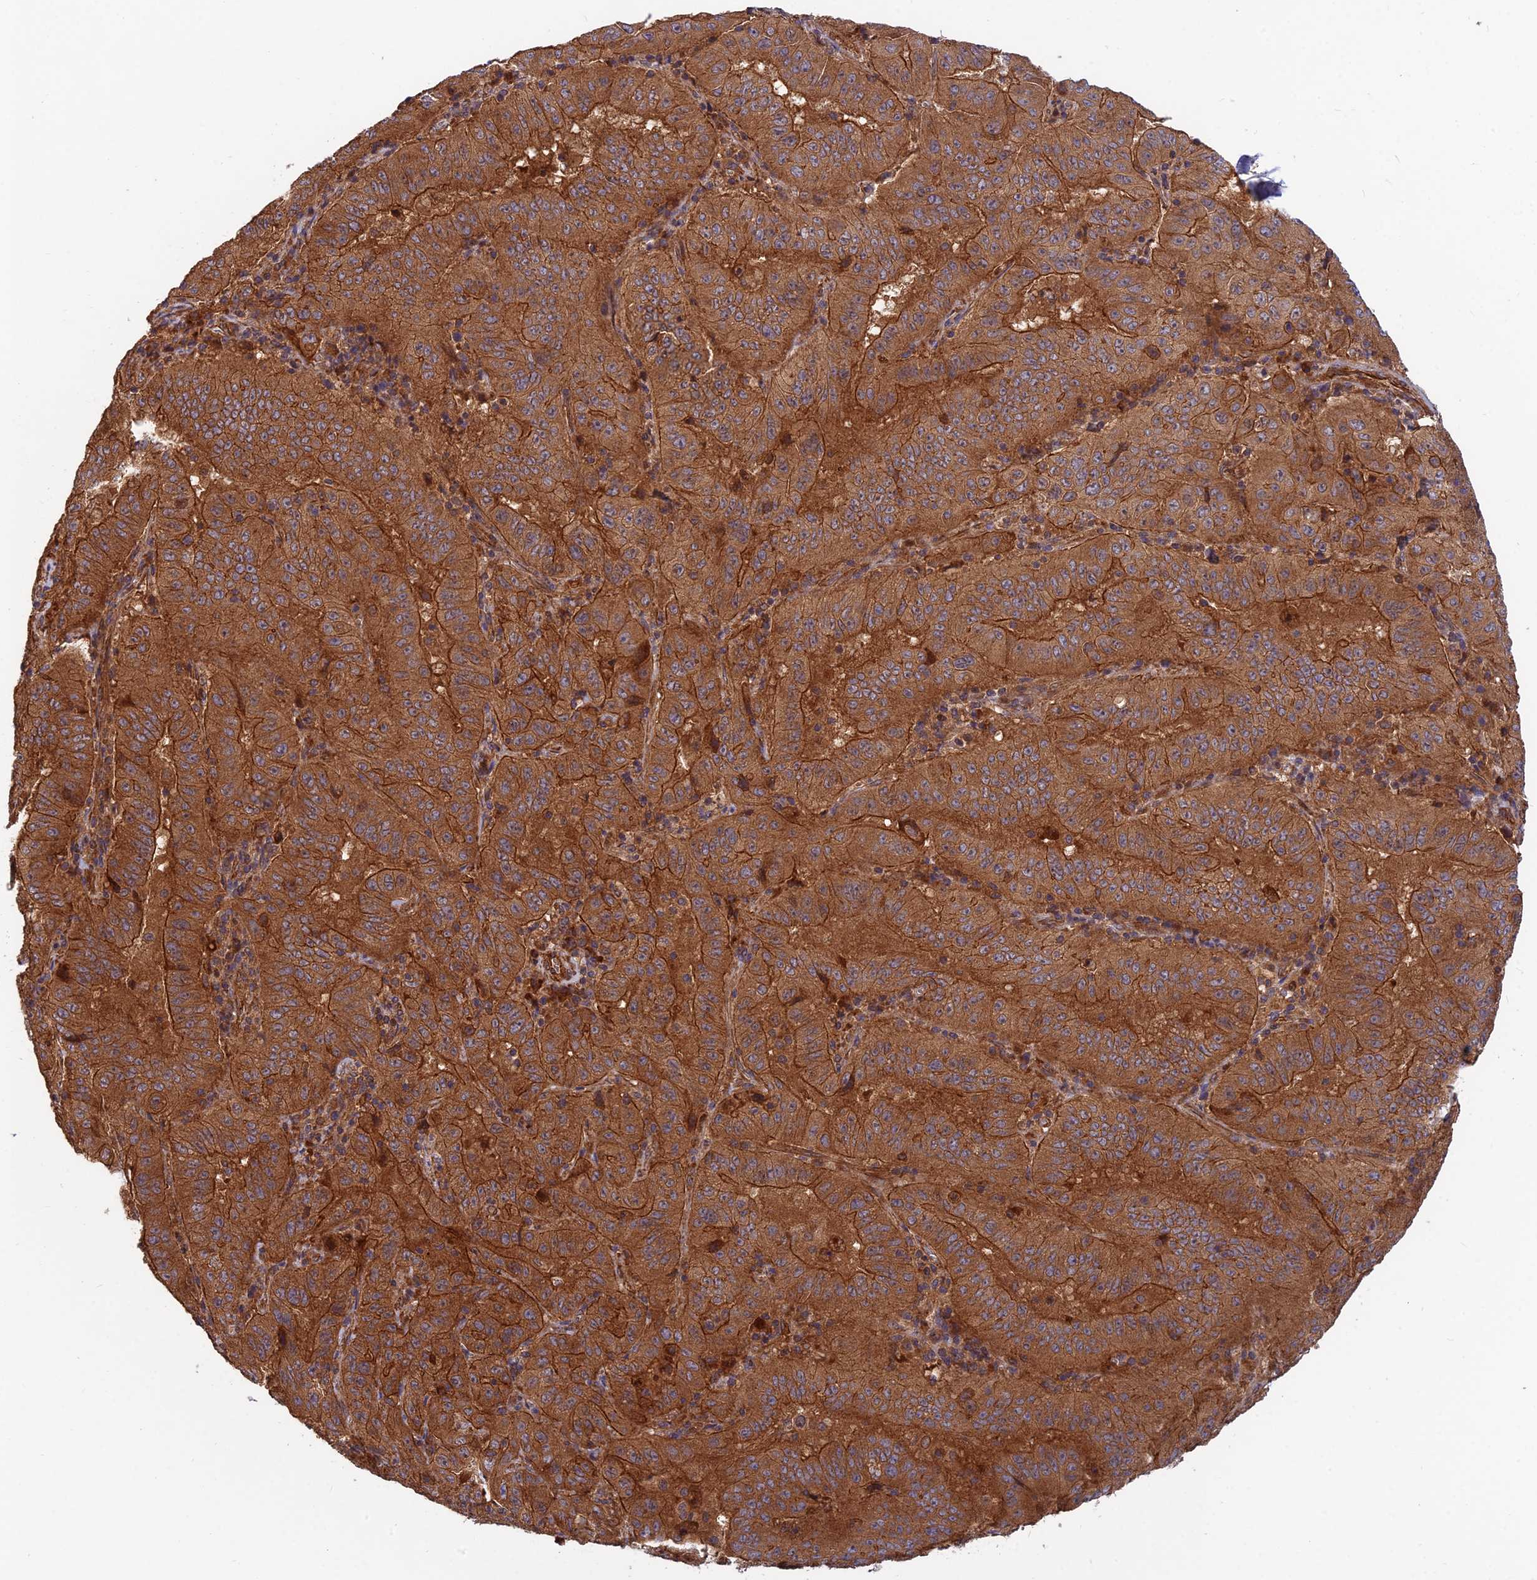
{"staining": {"intensity": "strong", "quantity": ">75%", "location": "cytoplasmic/membranous"}, "tissue": "pancreatic cancer", "cell_type": "Tumor cells", "image_type": "cancer", "snomed": [{"axis": "morphology", "description": "Adenocarcinoma, NOS"}, {"axis": "topography", "description": "Pancreas"}], "caption": "Protein staining of pancreatic adenocarcinoma tissue exhibits strong cytoplasmic/membranous positivity in approximately >75% of tumor cells.", "gene": "RELCH", "patient": {"sex": "male", "age": 63}}